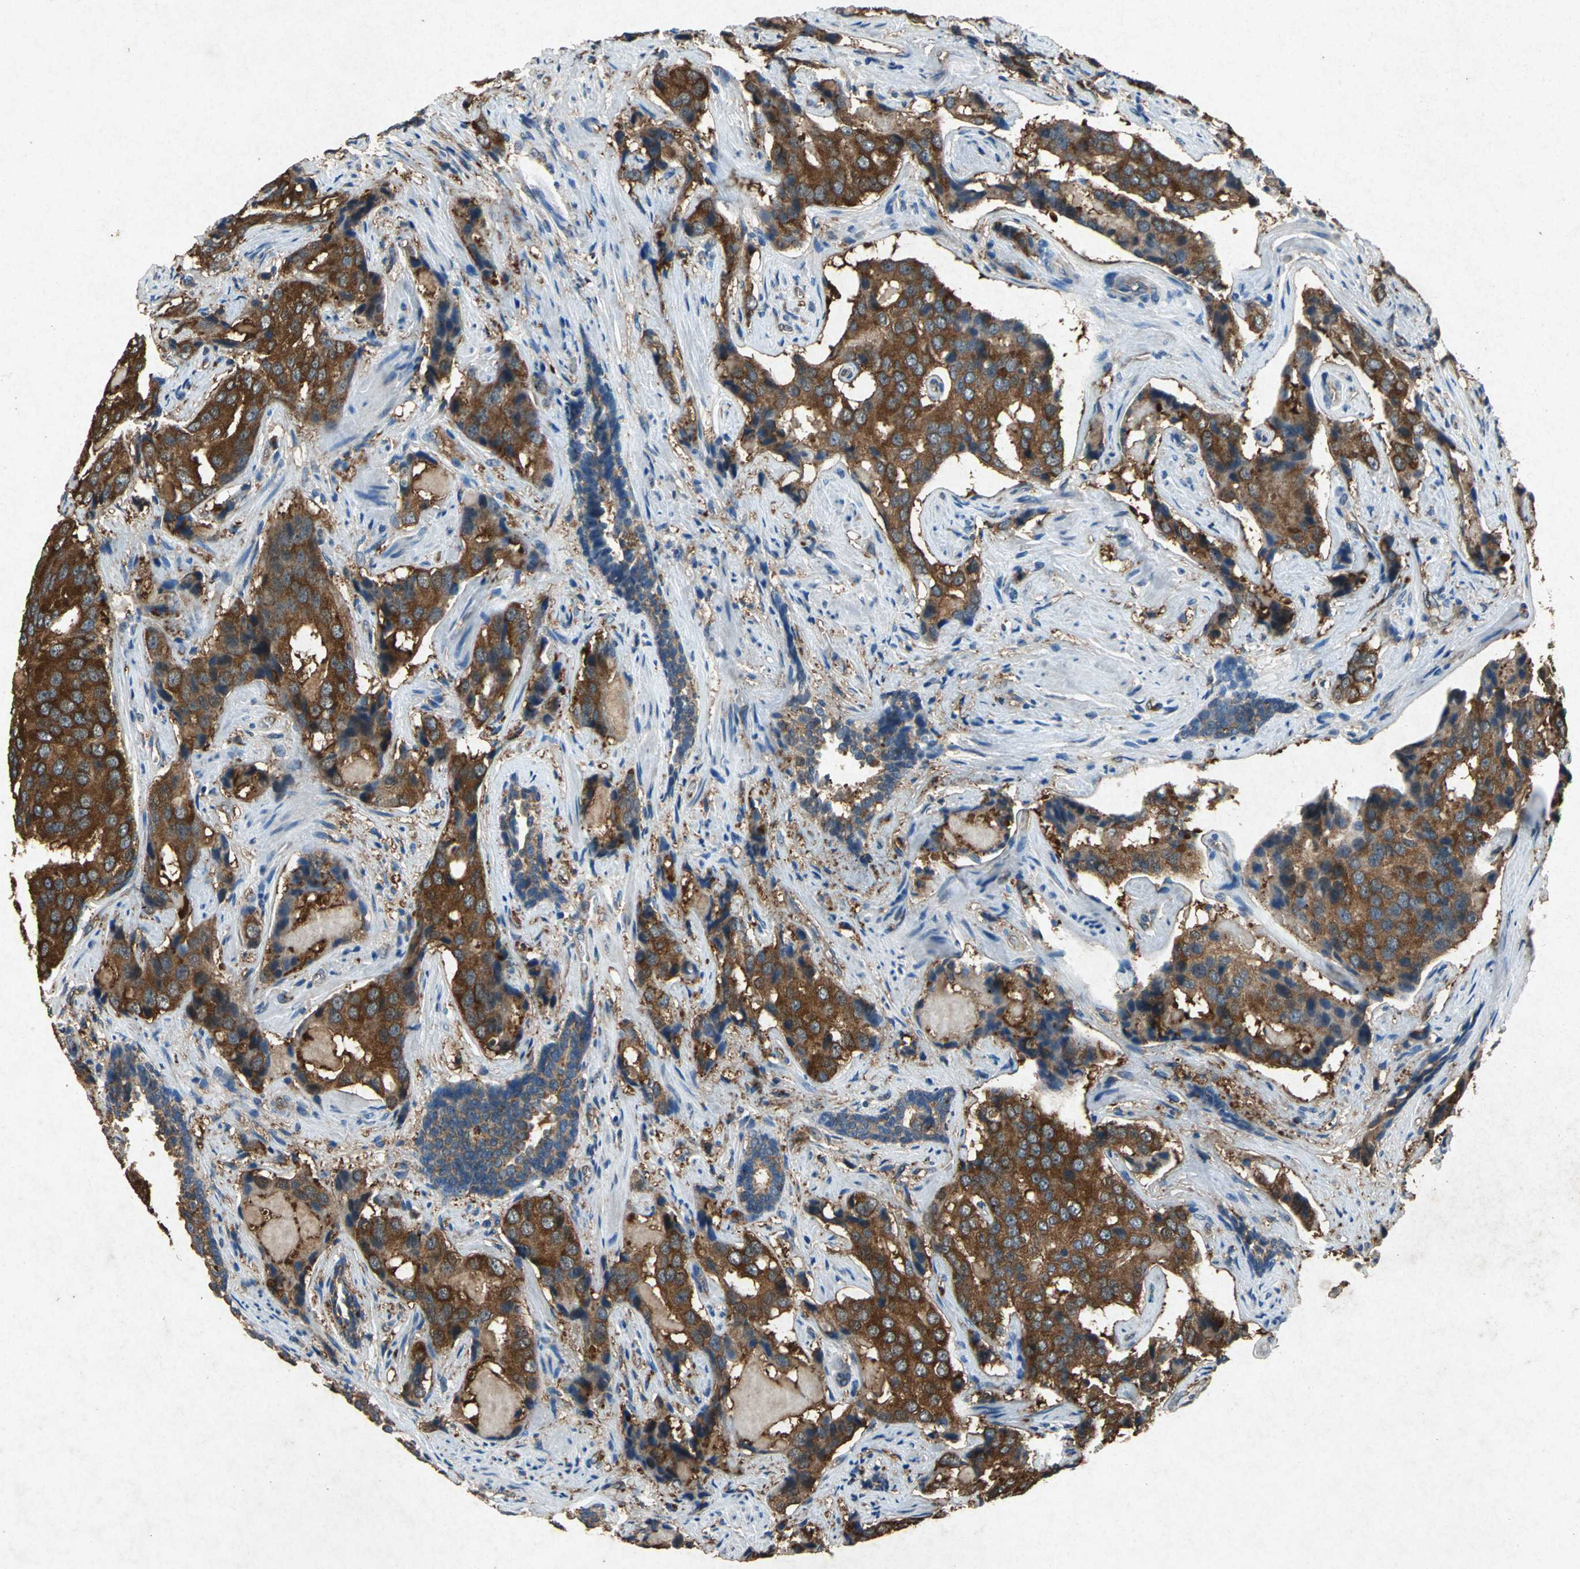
{"staining": {"intensity": "strong", "quantity": ">75%", "location": "cytoplasmic/membranous"}, "tissue": "prostate cancer", "cell_type": "Tumor cells", "image_type": "cancer", "snomed": [{"axis": "morphology", "description": "Adenocarcinoma, High grade"}, {"axis": "topography", "description": "Prostate"}], "caption": "Strong cytoplasmic/membranous expression is seen in approximately >75% of tumor cells in prostate cancer. The staining is performed using DAB (3,3'-diaminobenzidine) brown chromogen to label protein expression. The nuclei are counter-stained blue using hematoxylin.", "gene": "HSP90AB1", "patient": {"sex": "male", "age": 58}}